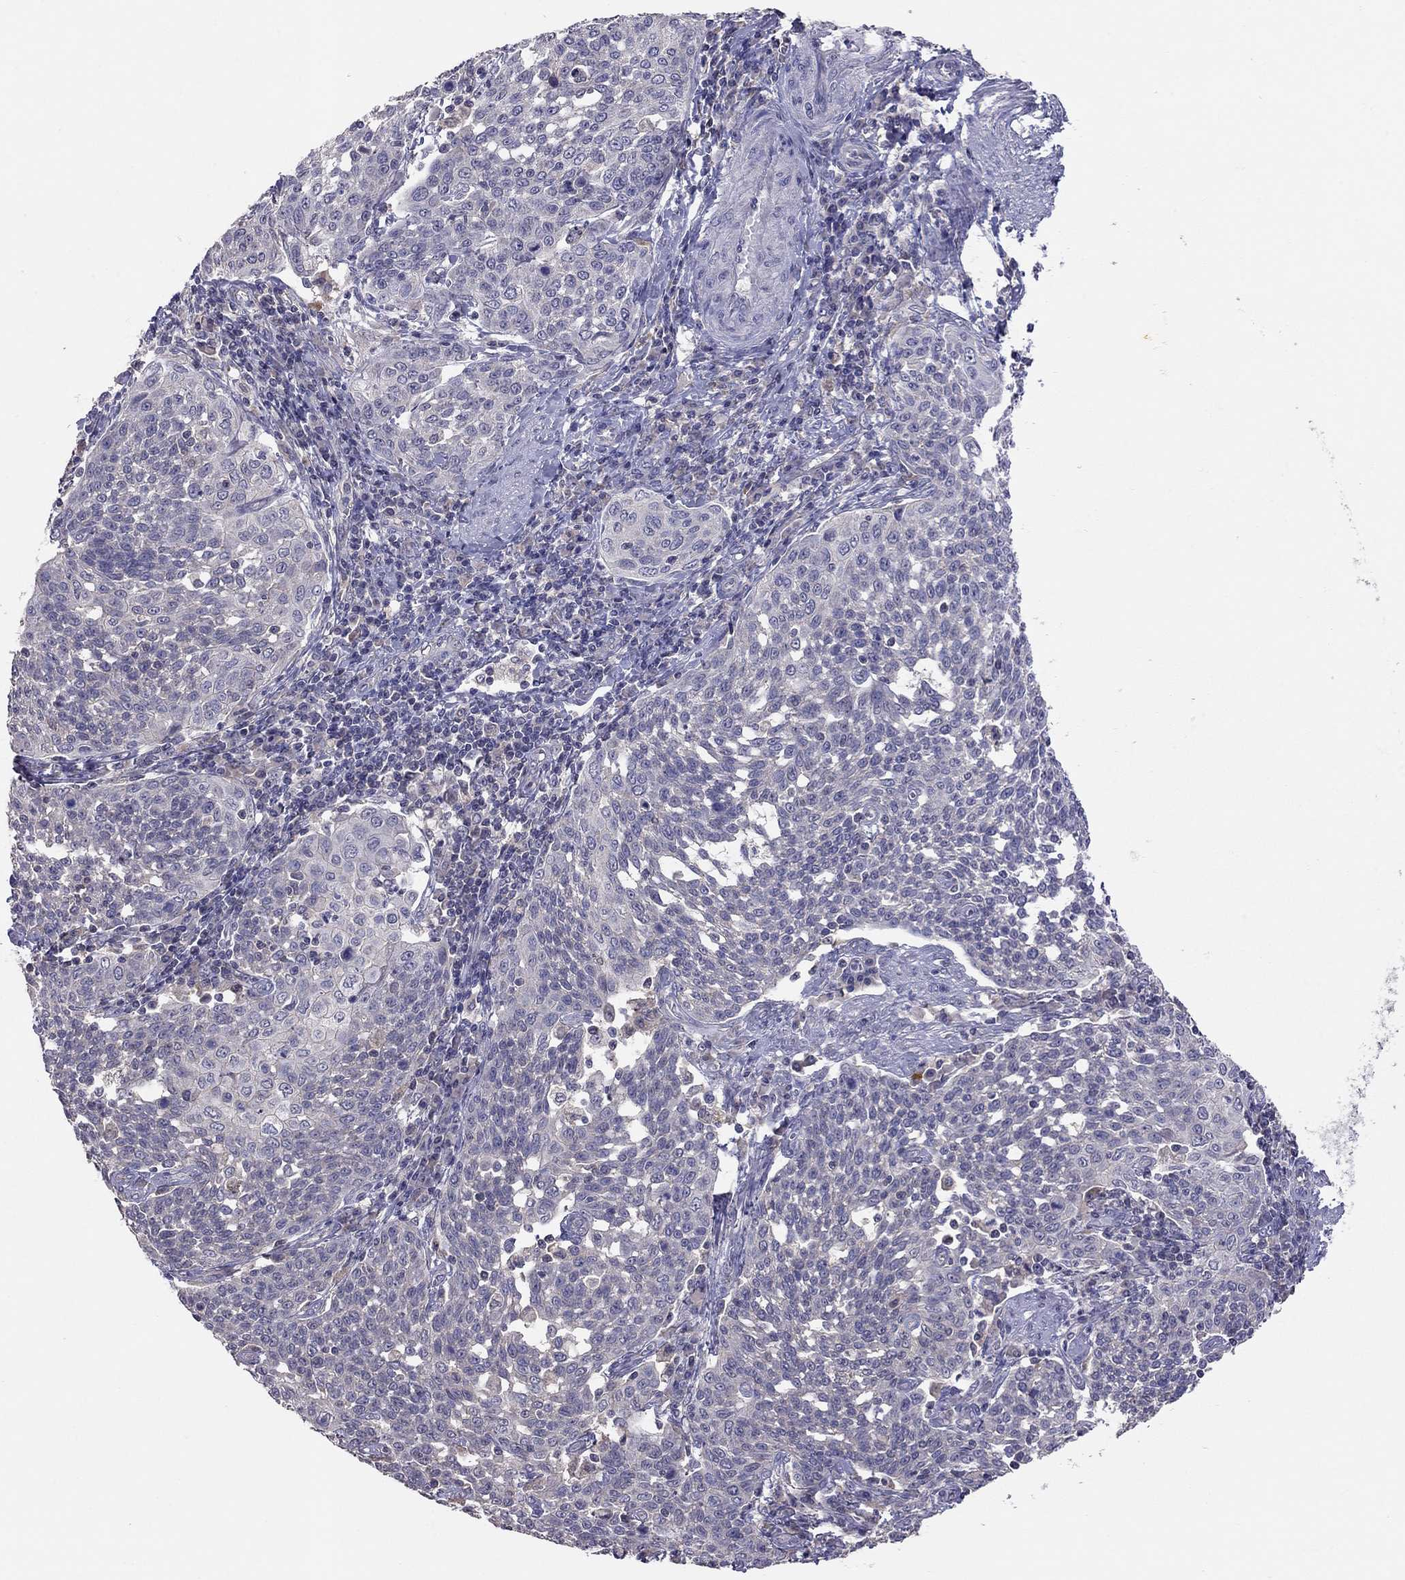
{"staining": {"intensity": "negative", "quantity": "none", "location": "none"}, "tissue": "cervical cancer", "cell_type": "Tumor cells", "image_type": "cancer", "snomed": [{"axis": "morphology", "description": "Squamous cell carcinoma, NOS"}, {"axis": "topography", "description": "Cervix"}], "caption": "Cervical cancer (squamous cell carcinoma) stained for a protein using immunohistochemistry displays no expression tumor cells.", "gene": "RTP5", "patient": {"sex": "female", "age": 34}}